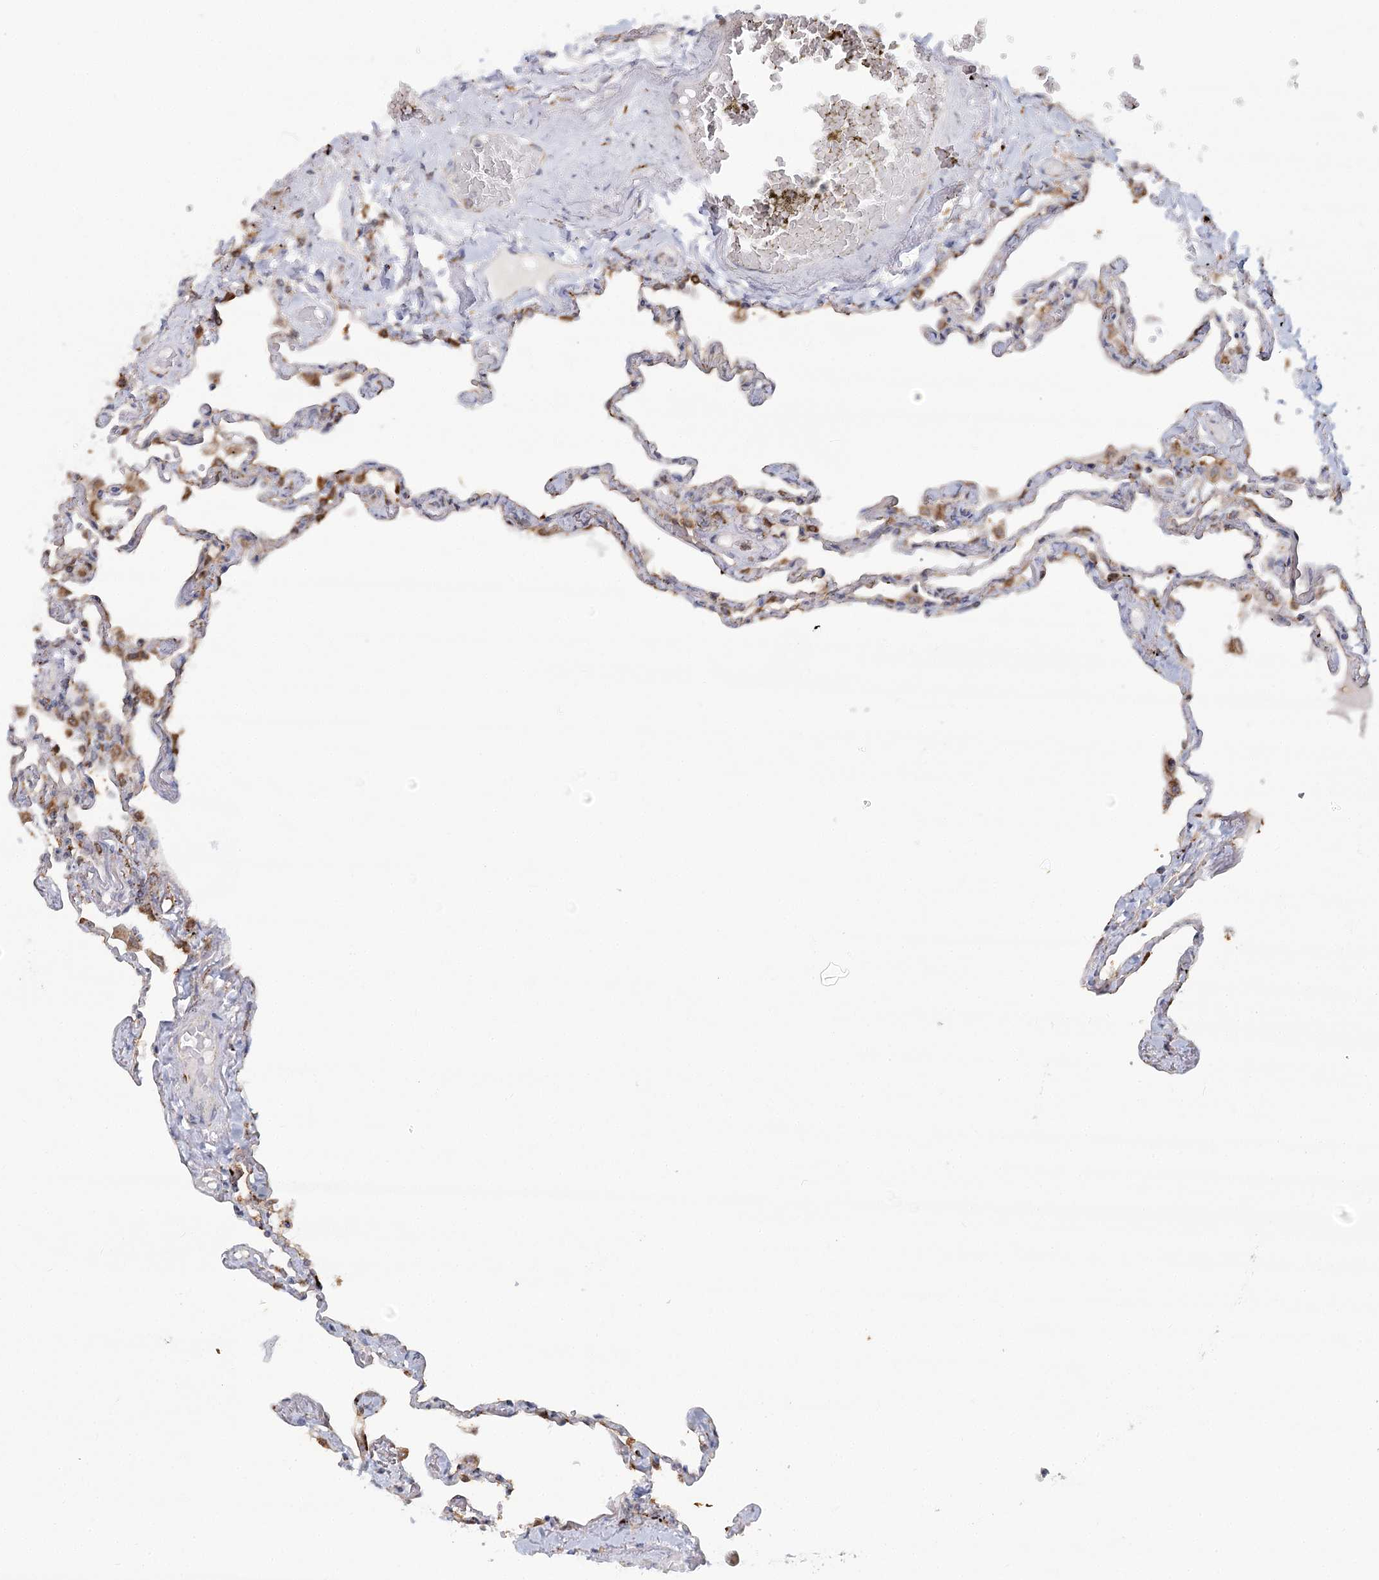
{"staining": {"intensity": "moderate", "quantity": "25%-75%", "location": "cytoplasmic/membranous"}, "tissue": "lung", "cell_type": "Alveolar cells", "image_type": "normal", "snomed": [{"axis": "morphology", "description": "Normal tissue, NOS"}, {"axis": "topography", "description": "Lung"}], "caption": "This image exhibits immunohistochemistry (IHC) staining of normal lung, with medium moderate cytoplasmic/membranous positivity in approximately 25%-75% of alveolar cells.", "gene": "TAS1R1", "patient": {"sex": "female", "age": 67}}